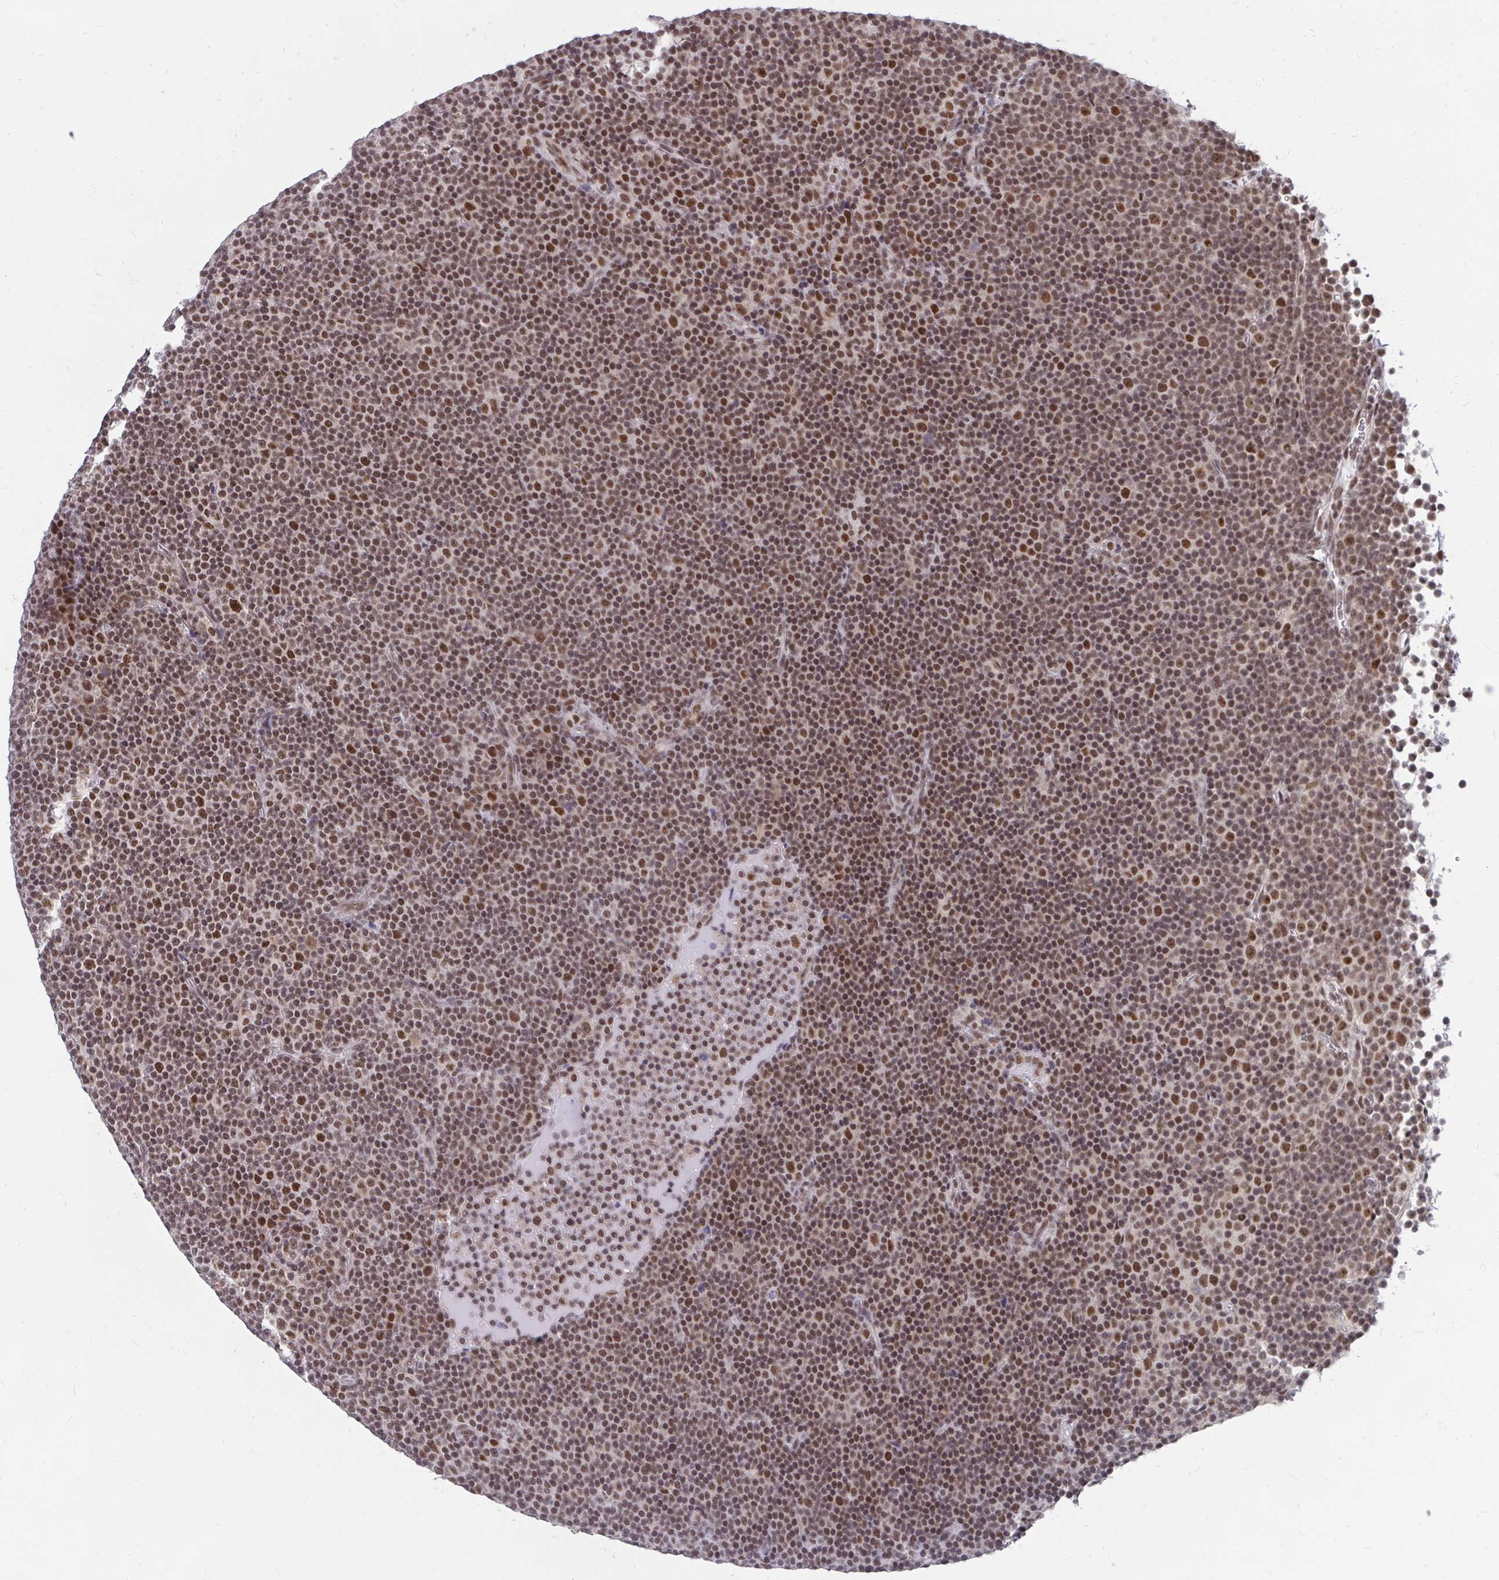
{"staining": {"intensity": "moderate", "quantity": ">75%", "location": "nuclear"}, "tissue": "lymphoma", "cell_type": "Tumor cells", "image_type": "cancer", "snomed": [{"axis": "morphology", "description": "Malignant lymphoma, non-Hodgkin's type, Low grade"}, {"axis": "topography", "description": "Lymph node"}], "caption": "The immunohistochemical stain labels moderate nuclear expression in tumor cells of lymphoma tissue.", "gene": "PHF10", "patient": {"sex": "female", "age": 67}}